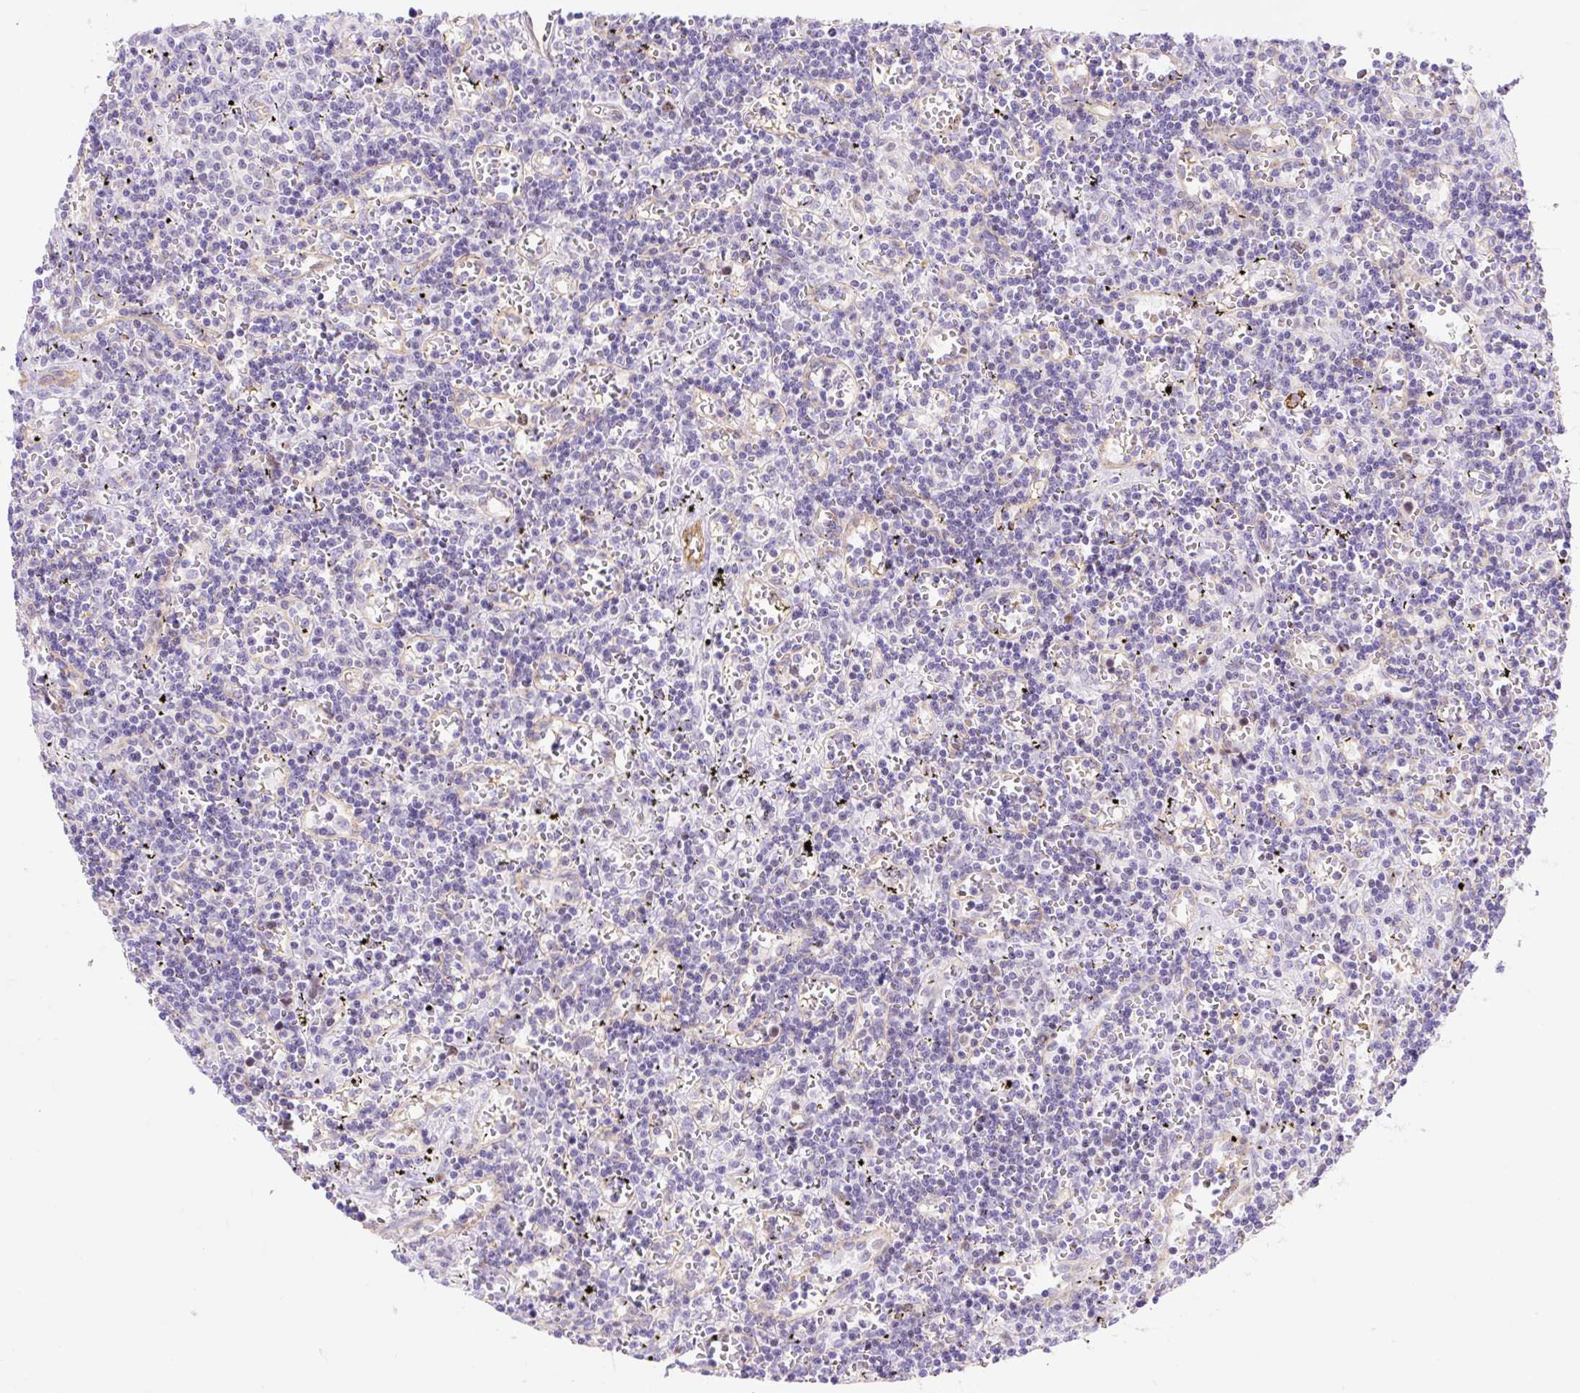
{"staining": {"intensity": "negative", "quantity": "none", "location": "none"}, "tissue": "lymphoma", "cell_type": "Tumor cells", "image_type": "cancer", "snomed": [{"axis": "morphology", "description": "Malignant lymphoma, non-Hodgkin's type, Low grade"}, {"axis": "topography", "description": "Spleen"}], "caption": "Immunohistochemistry (IHC) photomicrograph of low-grade malignant lymphoma, non-Hodgkin's type stained for a protein (brown), which reveals no positivity in tumor cells.", "gene": "HIP1R", "patient": {"sex": "male", "age": 60}}